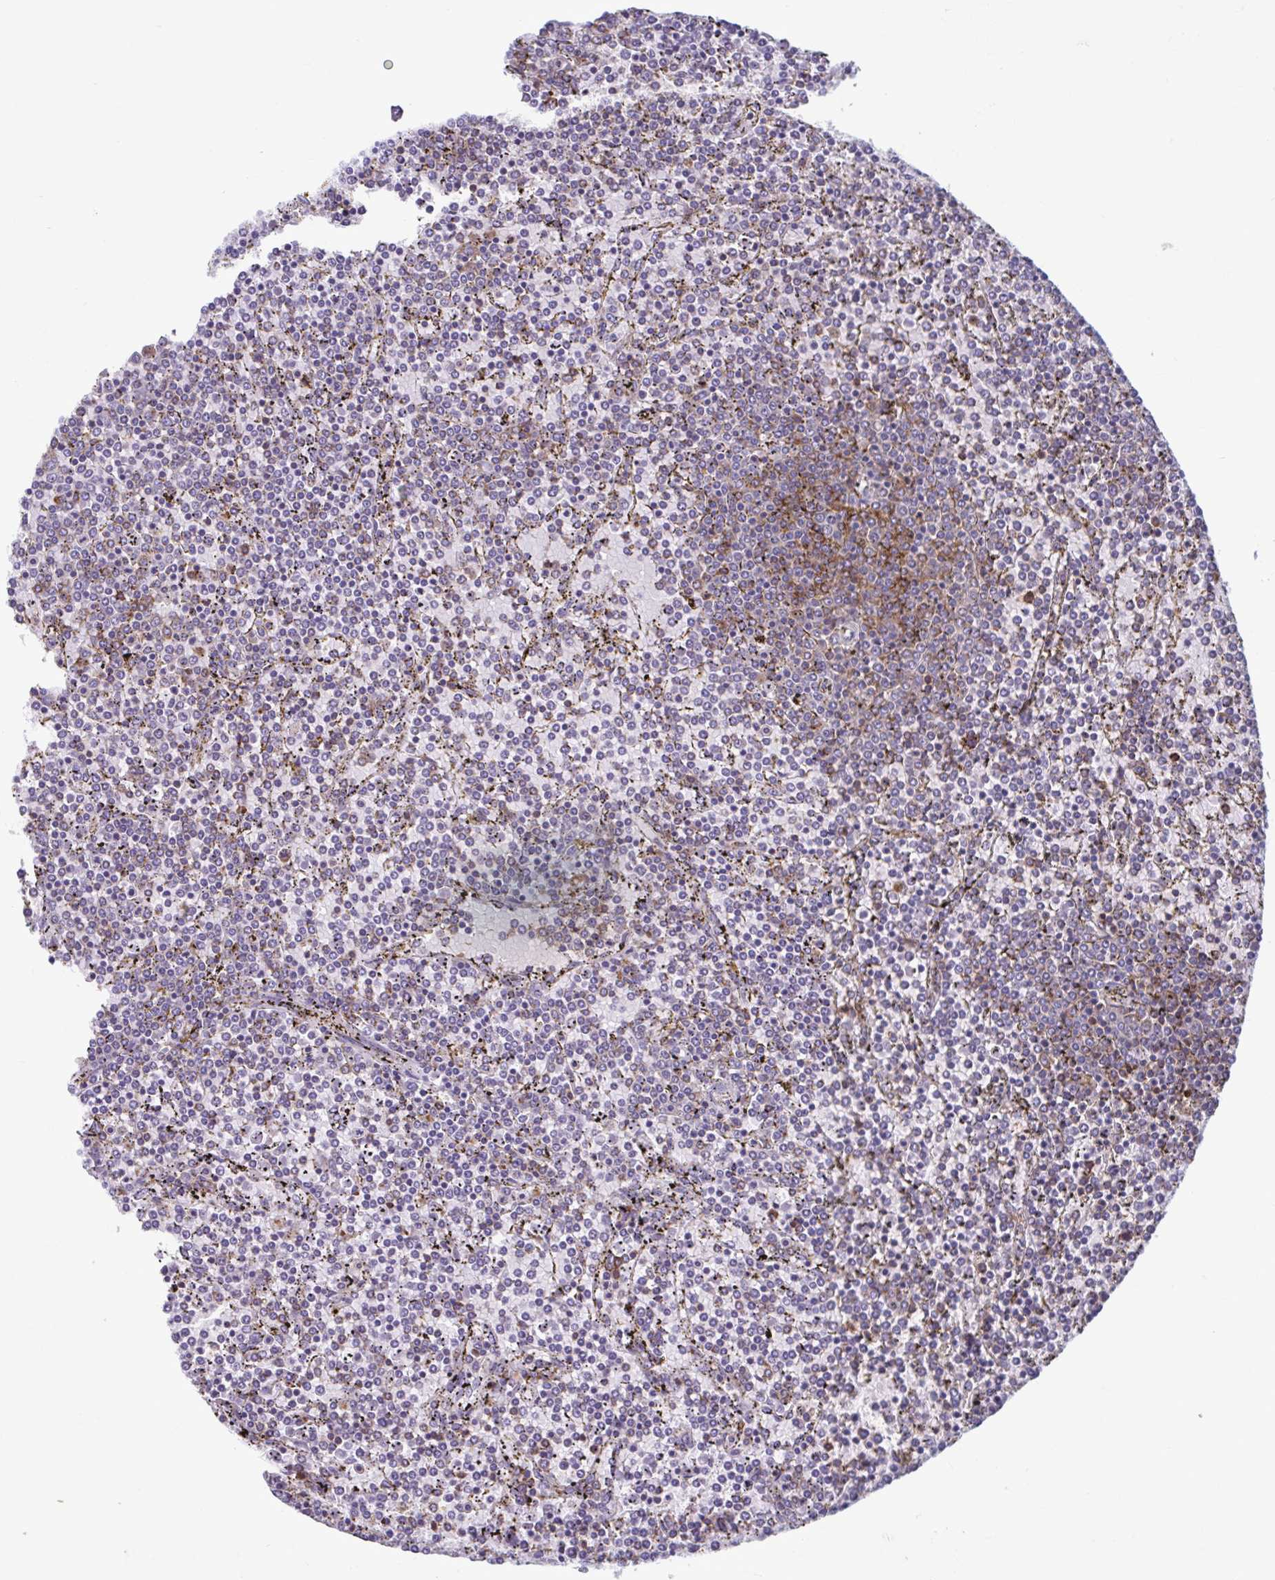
{"staining": {"intensity": "negative", "quantity": "none", "location": "none"}, "tissue": "lymphoma", "cell_type": "Tumor cells", "image_type": "cancer", "snomed": [{"axis": "morphology", "description": "Malignant lymphoma, non-Hodgkin's type, Low grade"}, {"axis": "topography", "description": "Spleen"}], "caption": "Immunohistochemistry (IHC) of human lymphoma exhibits no expression in tumor cells.", "gene": "RPS16", "patient": {"sex": "female", "age": 77}}